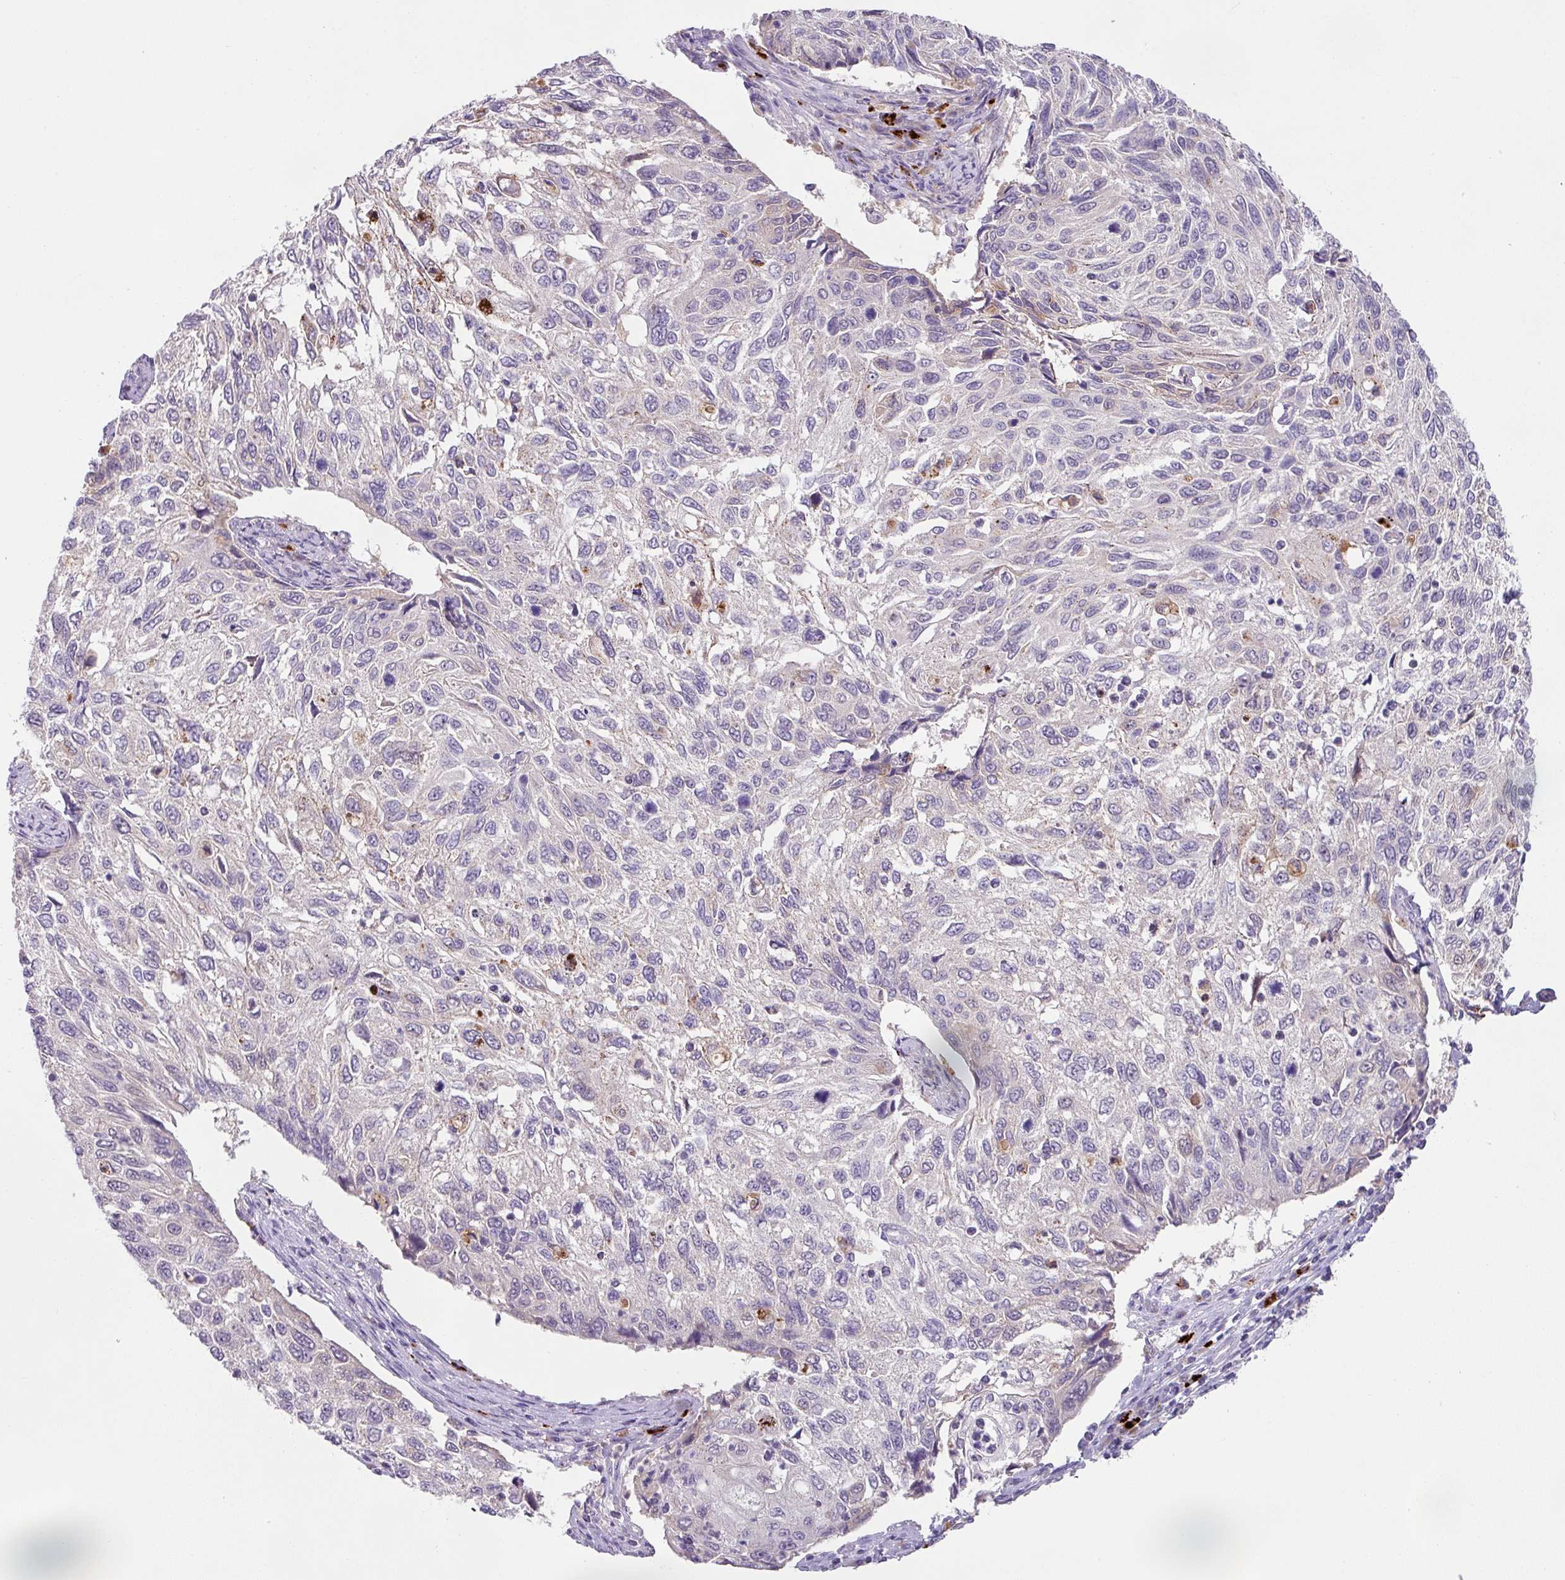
{"staining": {"intensity": "moderate", "quantity": "<25%", "location": "cytoplasmic/membranous"}, "tissue": "cervical cancer", "cell_type": "Tumor cells", "image_type": "cancer", "snomed": [{"axis": "morphology", "description": "Squamous cell carcinoma, NOS"}, {"axis": "topography", "description": "Cervix"}], "caption": "A histopathology image showing moderate cytoplasmic/membranous expression in approximately <25% of tumor cells in squamous cell carcinoma (cervical), as visualized by brown immunohistochemical staining.", "gene": "PLEKHH3", "patient": {"sex": "female", "age": 70}}